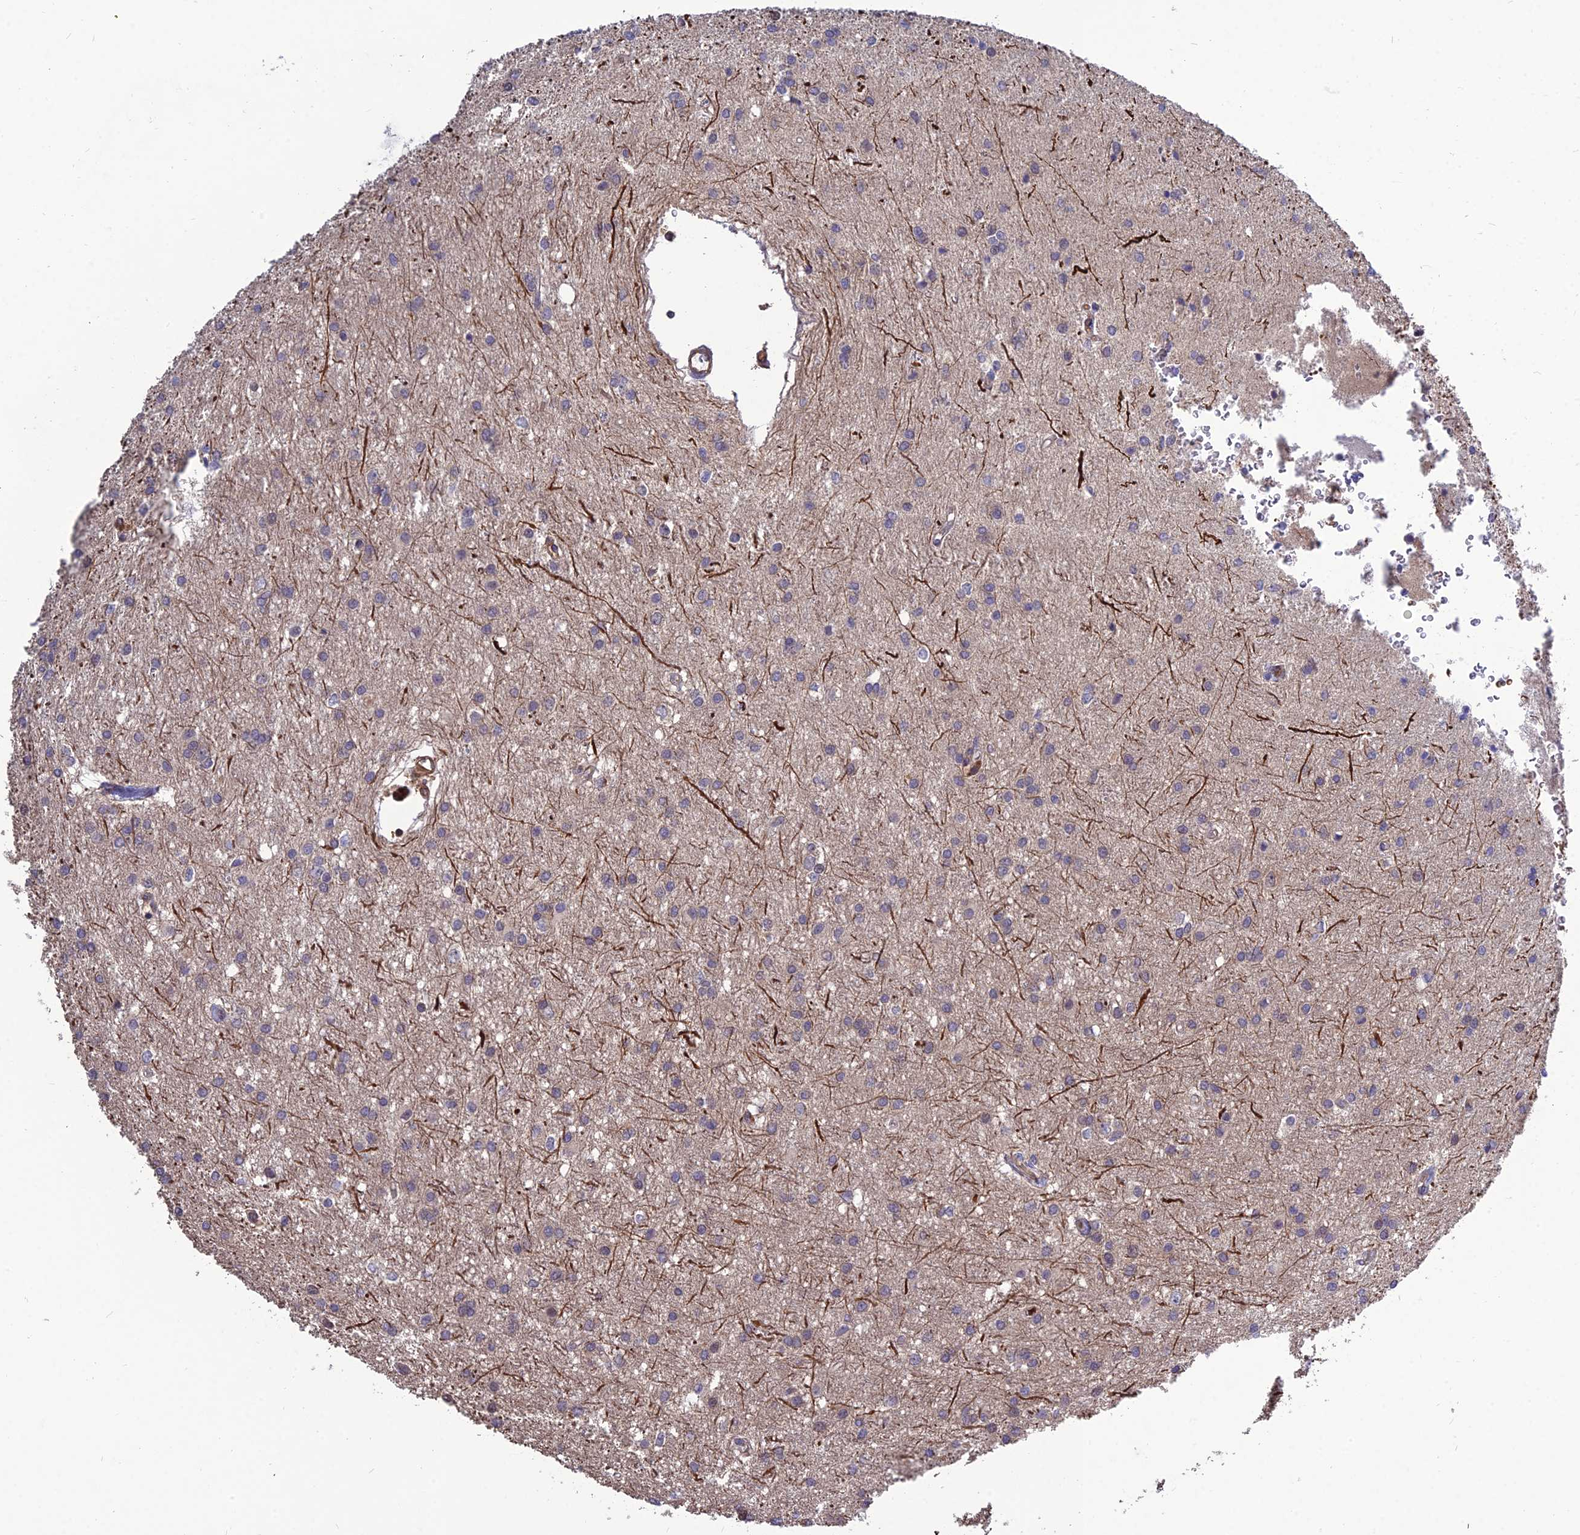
{"staining": {"intensity": "negative", "quantity": "none", "location": "none"}, "tissue": "glioma", "cell_type": "Tumor cells", "image_type": "cancer", "snomed": [{"axis": "morphology", "description": "Glioma, malignant, High grade"}, {"axis": "topography", "description": "Brain"}], "caption": "Immunohistochemistry photomicrograph of neoplastic tissue: human glioma stained with DAB (3,3'-diaminobenzidine) shows no significant protein expression in tumor cells. (Stains: DAB (3,3'-diaminobenzidine) immunohistochemistry (IHC) with hematoxylin counter stain, Microscopy: brightfield microscopy at high magnification).", "gene": "CRTAP", "patient": {"sex": "female", "age": 50}}